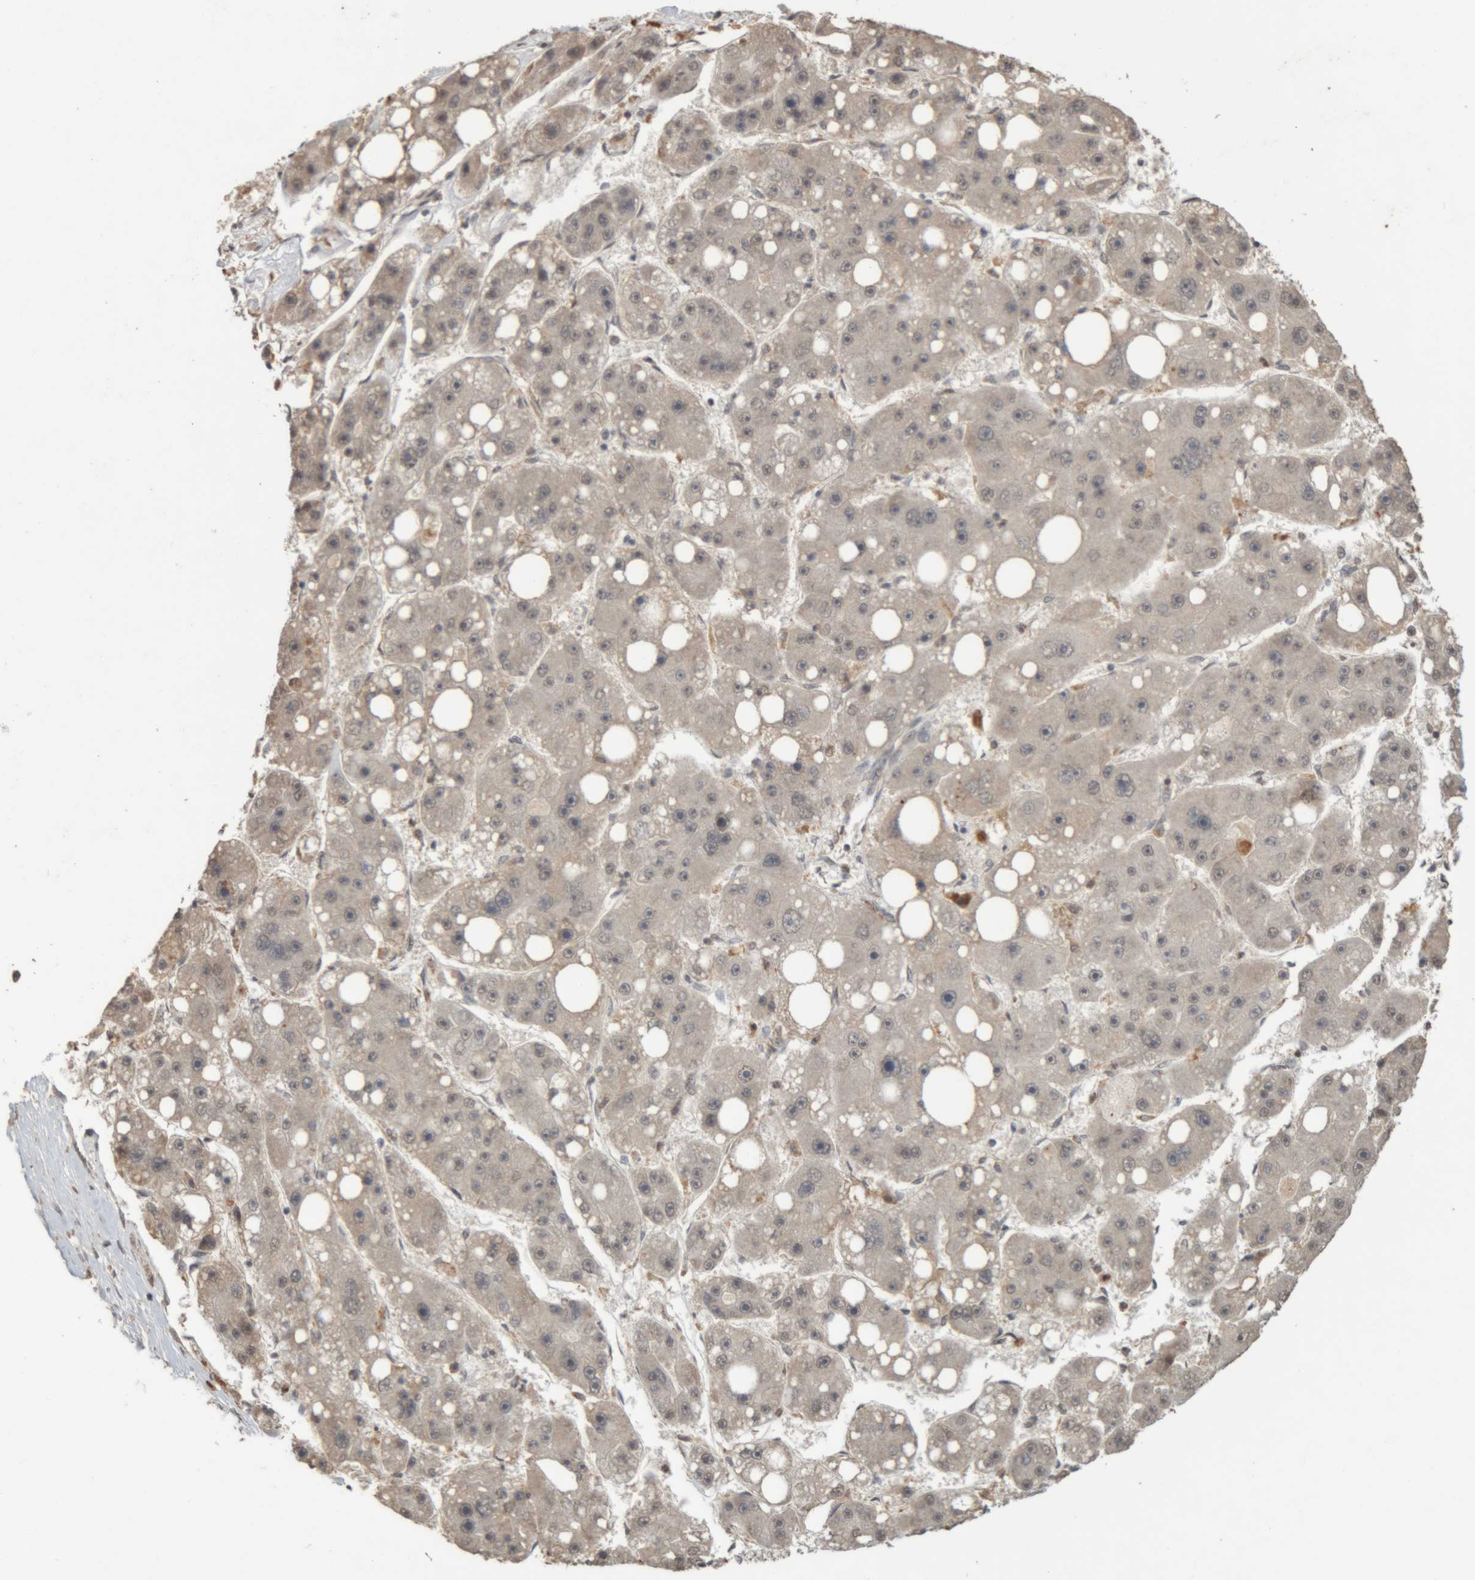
{"staining": {"intensity": "weak", "quantity": "<25%", "location": "cytoplasmic/membranous"}, "tissue": "liver cancer", "cell_type": "Tumor cells", "image_type": "cancer", "snomed": [{"axis": "morphology", "description": "Carcinoma, Hepatocellular, NOS"}, {"axis": "topography", "description": "Liver"}], "caption": "Human liver cancer (hepatocellular carcinoma) stained for a protein using immunohistochemistry displays no staining in tumor cells.", "gene": "KEAP1", "patient": {"sex": "female", "age": 61}}